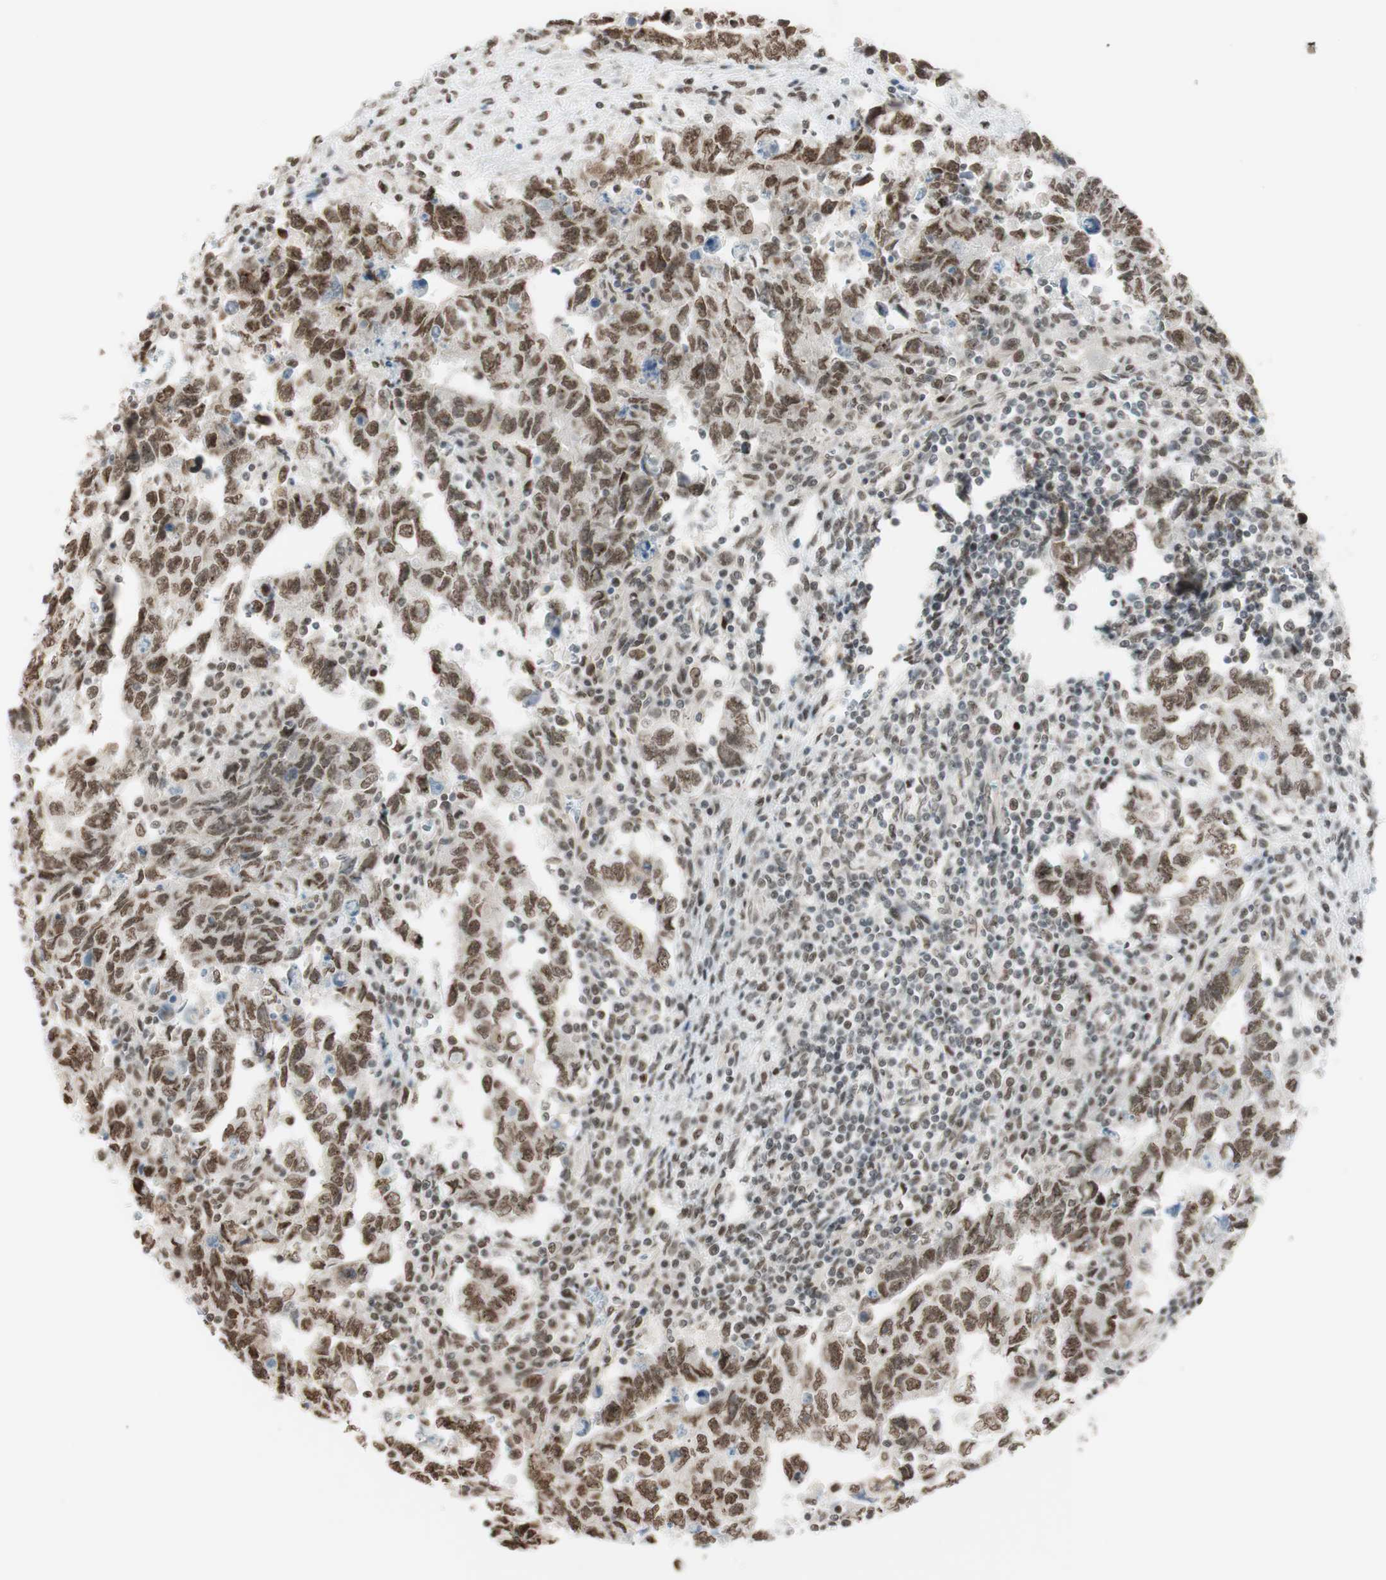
{"staining": {"intensity": "moderate", "quantity": ">75%", "location": "nuclear"}, "tissue": "testis cancer", "cell_type": "Tumor cells", "image_type": "cancer", "snomed": [{"axis": "morphology", "description": "Carcinoma, Embryonal, NOS"}, {"axis": "topography", "description": "Testis"}], "caption": "Testis cancer stained with immunohistochemistry exhibits moderate nuclear expression in approximately >75% of tumor cells.", "gene": "SUFU", "patient": {"sex": "male", "age": 28}}